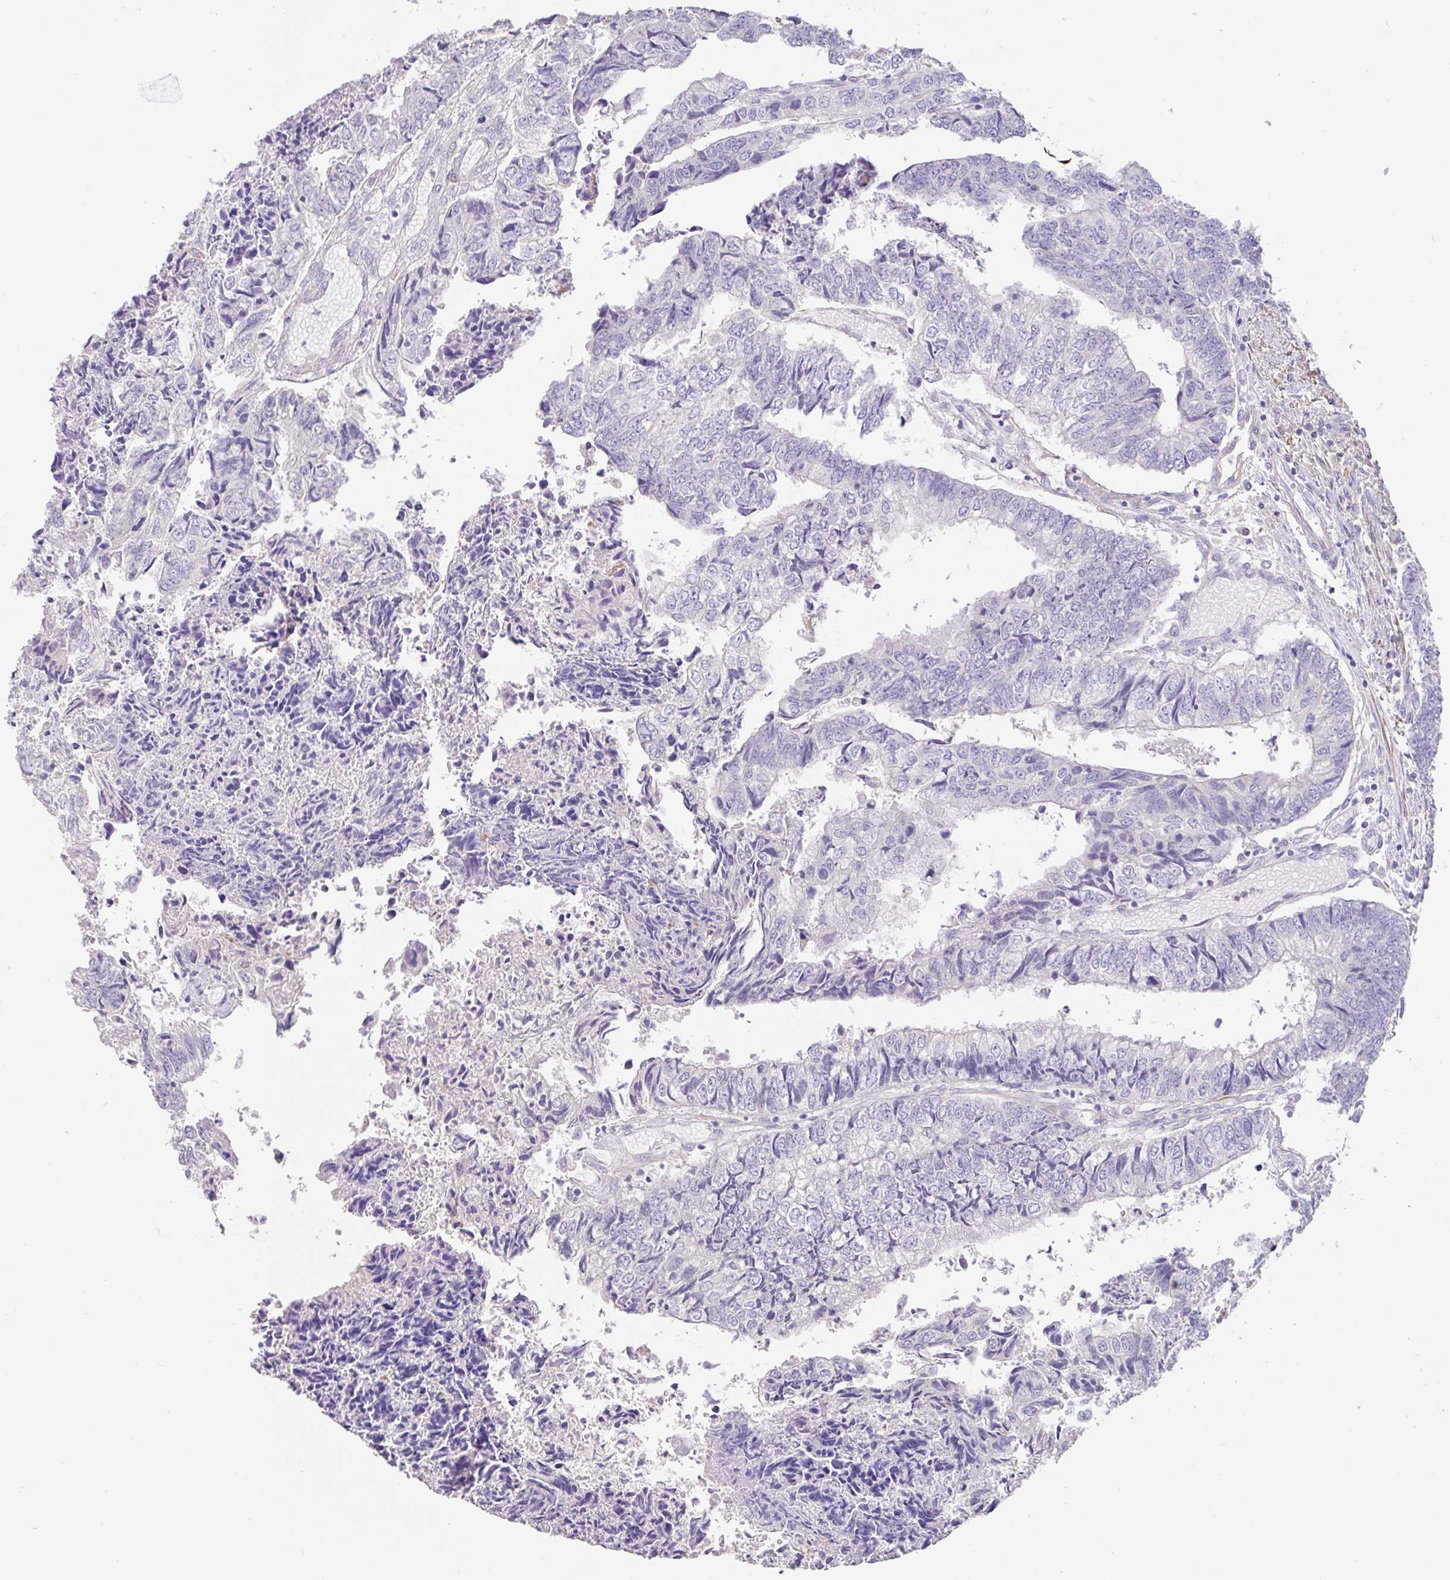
{"staining": {"intensity": "negative", "quantity": "none", "location": "none"}, "tissue": "colorectal cancer", "cell_type": "Tumor cells", "image_type": "cancer", "snomed": [{"axis": "morphology", "description": "Adenocarcinoma, NOS"}, {"axis": "topography", "description": "Colon"}], "caption": "Protein analysis of adenocarcinoma (colorectal) exhibits no significant positivity in tumor cells.", "gene": "PYGM", "patient": {"sex": "male", "age": 86}}